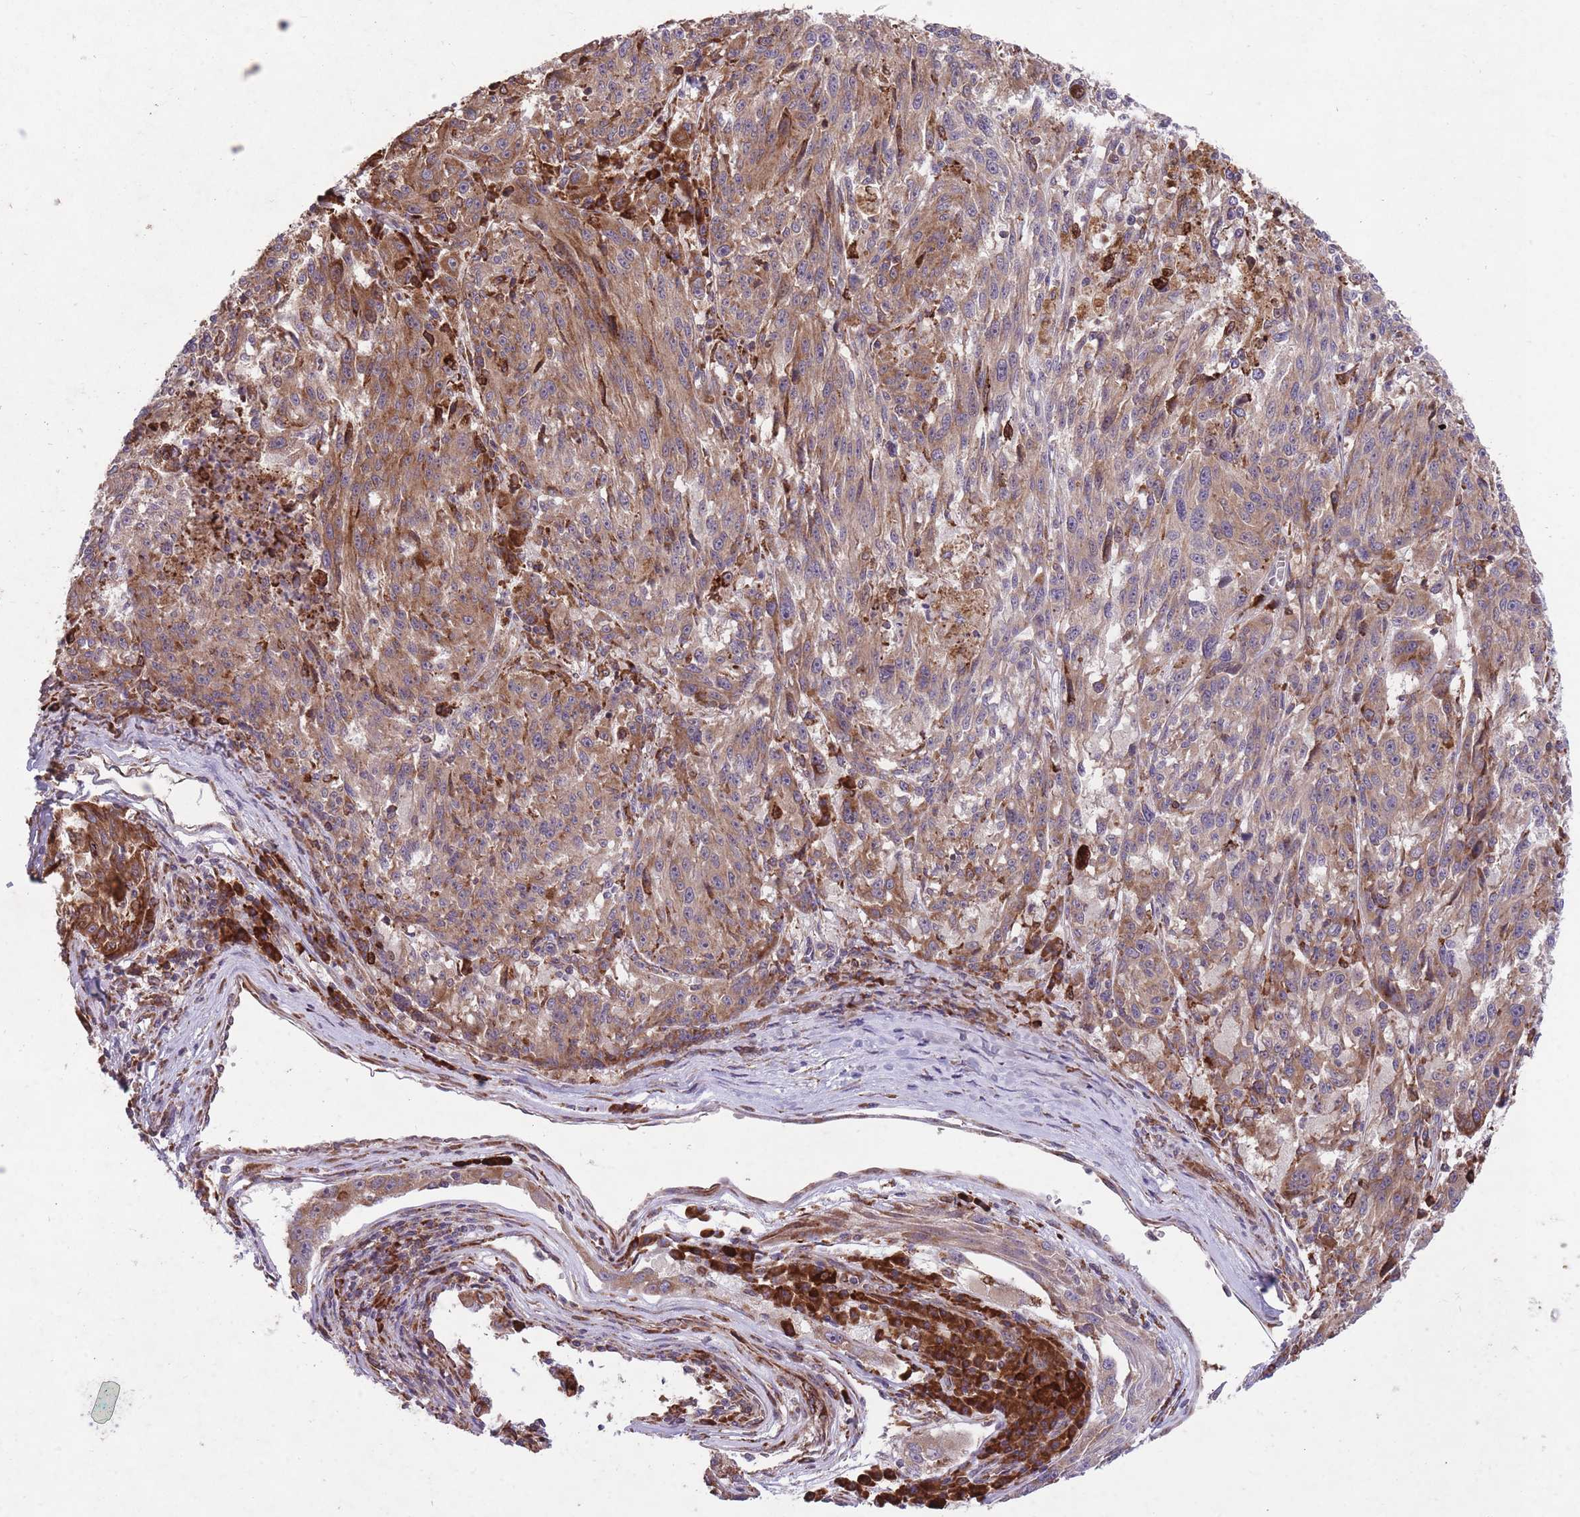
{"staining": {"intensity": "moderate", "quantity": ">75%", "location": "cytoplasmic/membranous"}, "tissue": "melanoma", "cell_type": "Tumor cells", "image_type": "cancer", "snomed": [{"axis": "morphology", "description": "Malignant melanoma, NOS"}, {"axis": "topography", "description": "Skin"}], "caption": "Immunohistochemistry (IHC) photomicrograph of neoplastic tissue: melanoma stained using immunohistochemistry (IHC) exhibits medium levels of moderate protein expression localized specifically in the cytoplasmic/membranous of tumor cells, appearing as a cytoplasmic/membranous brown color.", "gene": "TTLL3", "patient": {"sex": "male", "age": 53}}